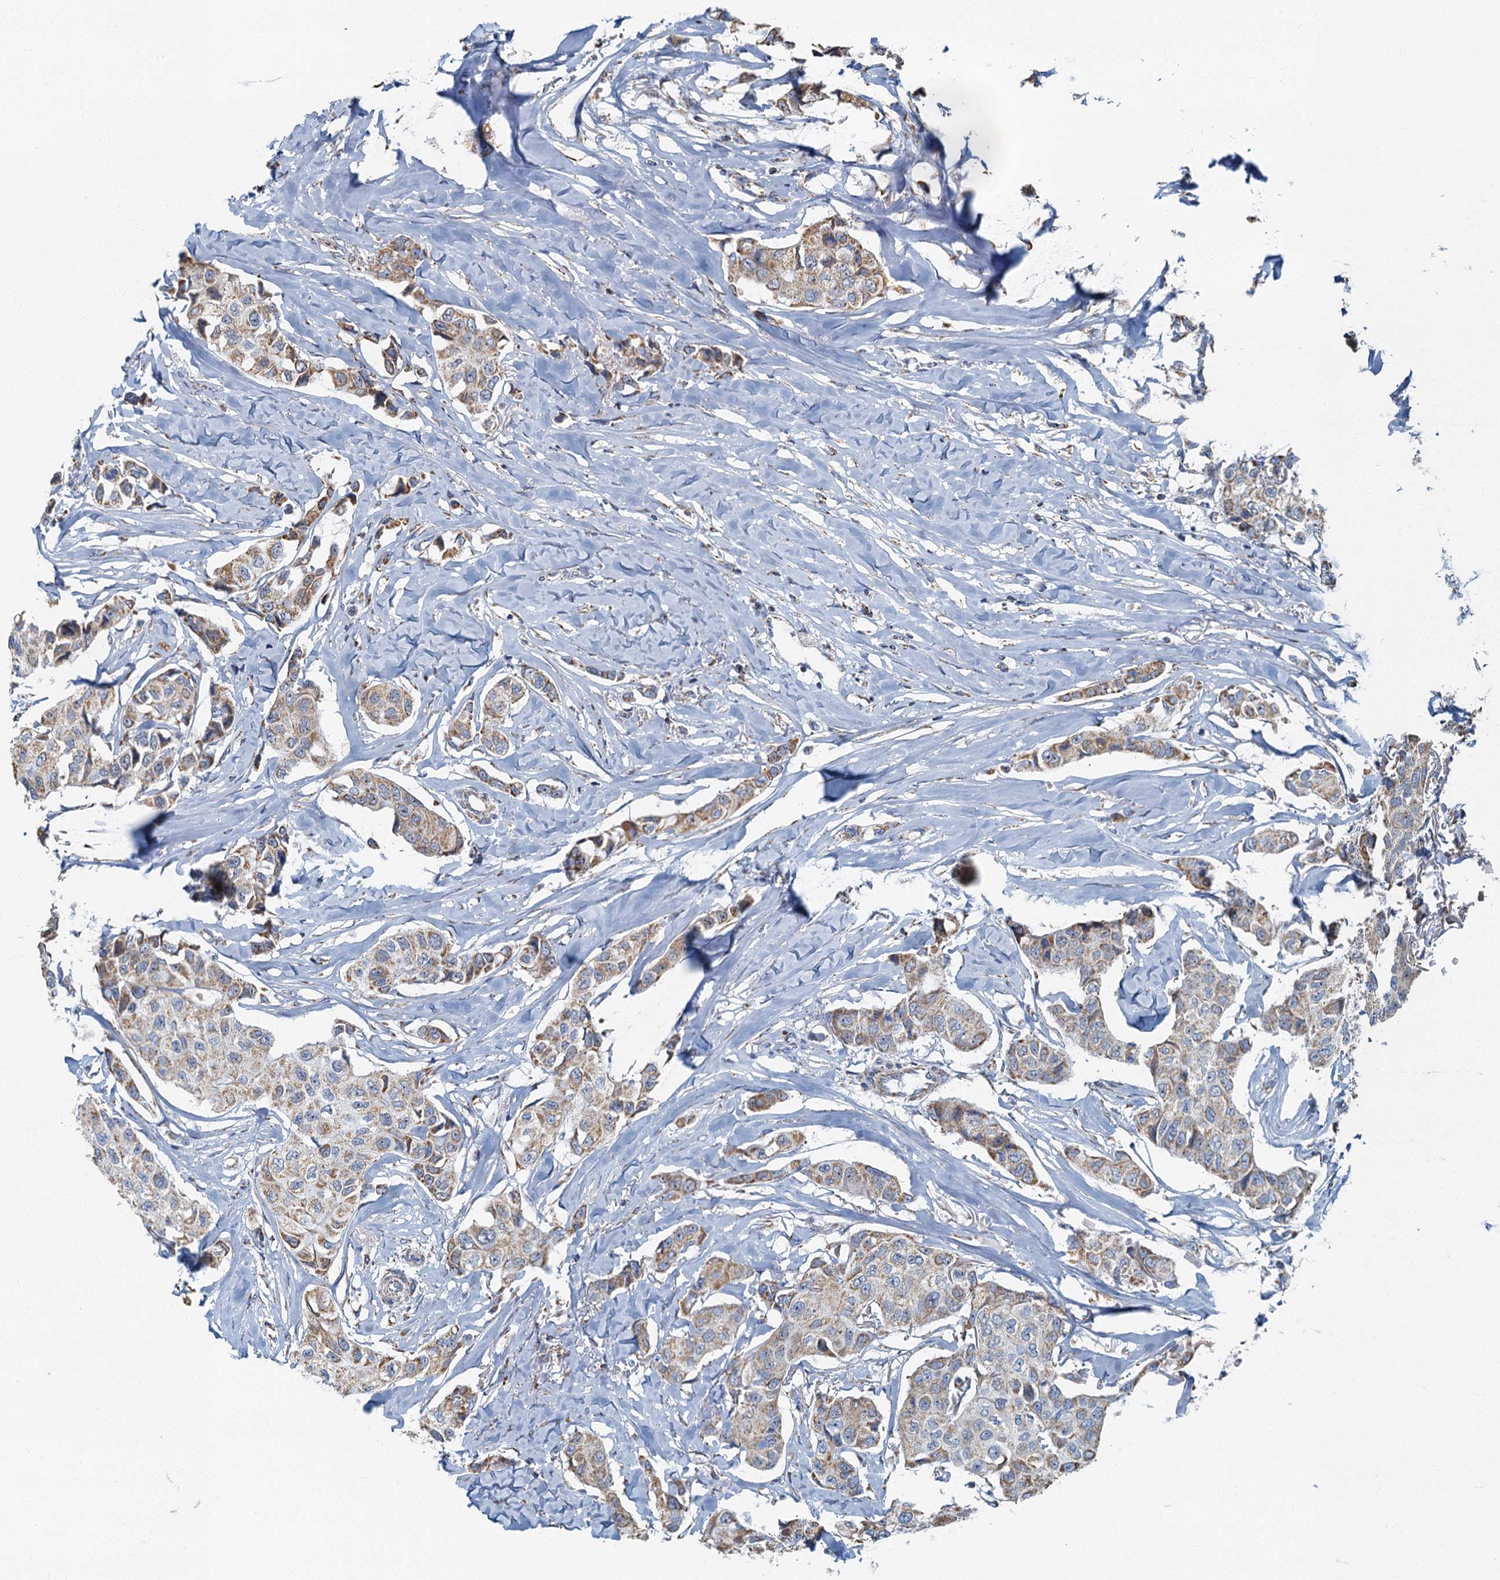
{"staining": {"intensity": "weak", "quantity": ">75%", "location": "cytoplasmic/membranous"}, "tissue": "breast cancer", "cell_type": "Tumor cells", "image_type": "cancer", "snomed": [{"axis": "morphology", "description": "Duct carcinoma"}, {"axis": "topography", "description": "Breast"}], "caption": "Immunohistochemistry (IHC) staining of breast invasive ductal carcinoma, which exhibits low levels of weak cytoplasmic/membranous staining in about >75% of tumor cells indicating weak cytoplasmic/membranous protein staining. The staining was performed using DAB (3,3'-diaminobenzidine) (brown) for protein detection and nuclei were counterstained in hematoxylin (blue).", "gene": "RAD9B", "patient": {"sex": "female", "age": 80}}